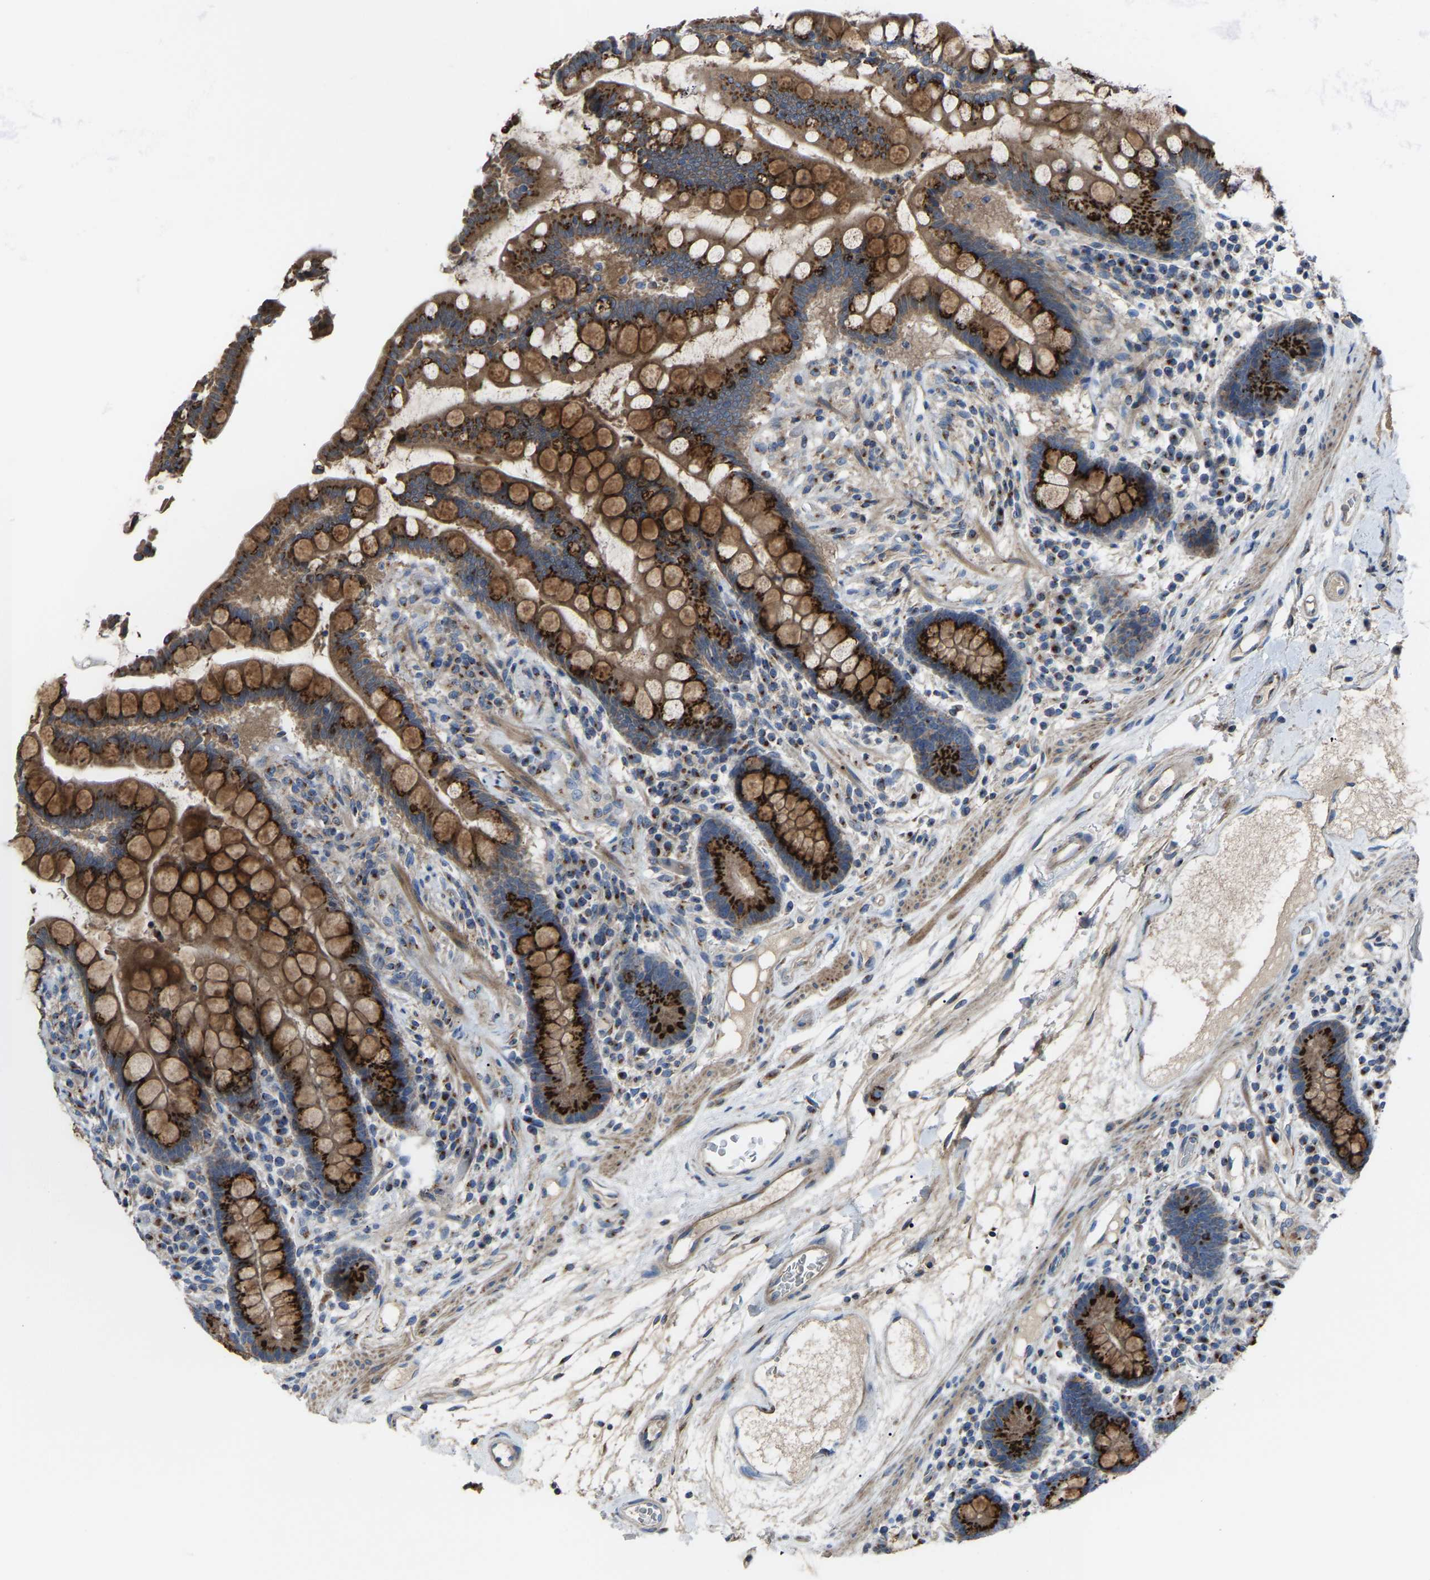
{"staining": {"intensity": "weak", "quantity": "25%-75%", "location": "cytoplasmic/membranous"}, "tissue": "colon", "cell_type": "Endothelial cells", "image_type": "normal", "snomed": [{"axis": "morphology", "description": "Normal tissue, NOS"}, {"axis": "topography", "description": "Colon"}], "caption": "Immunohistochemistry (IHC) photomicrograph of unremarkable colon: human colon stained using immunohistochemistry (IHC) shows low levels of weak protein expression localized specifically in the cytoplasmic/membranous of endothelial cells, appearing as a cytoplasmic/membranous brown color.", "gene": "CANT1", "patient": {"sex": "male", "age": 73}}